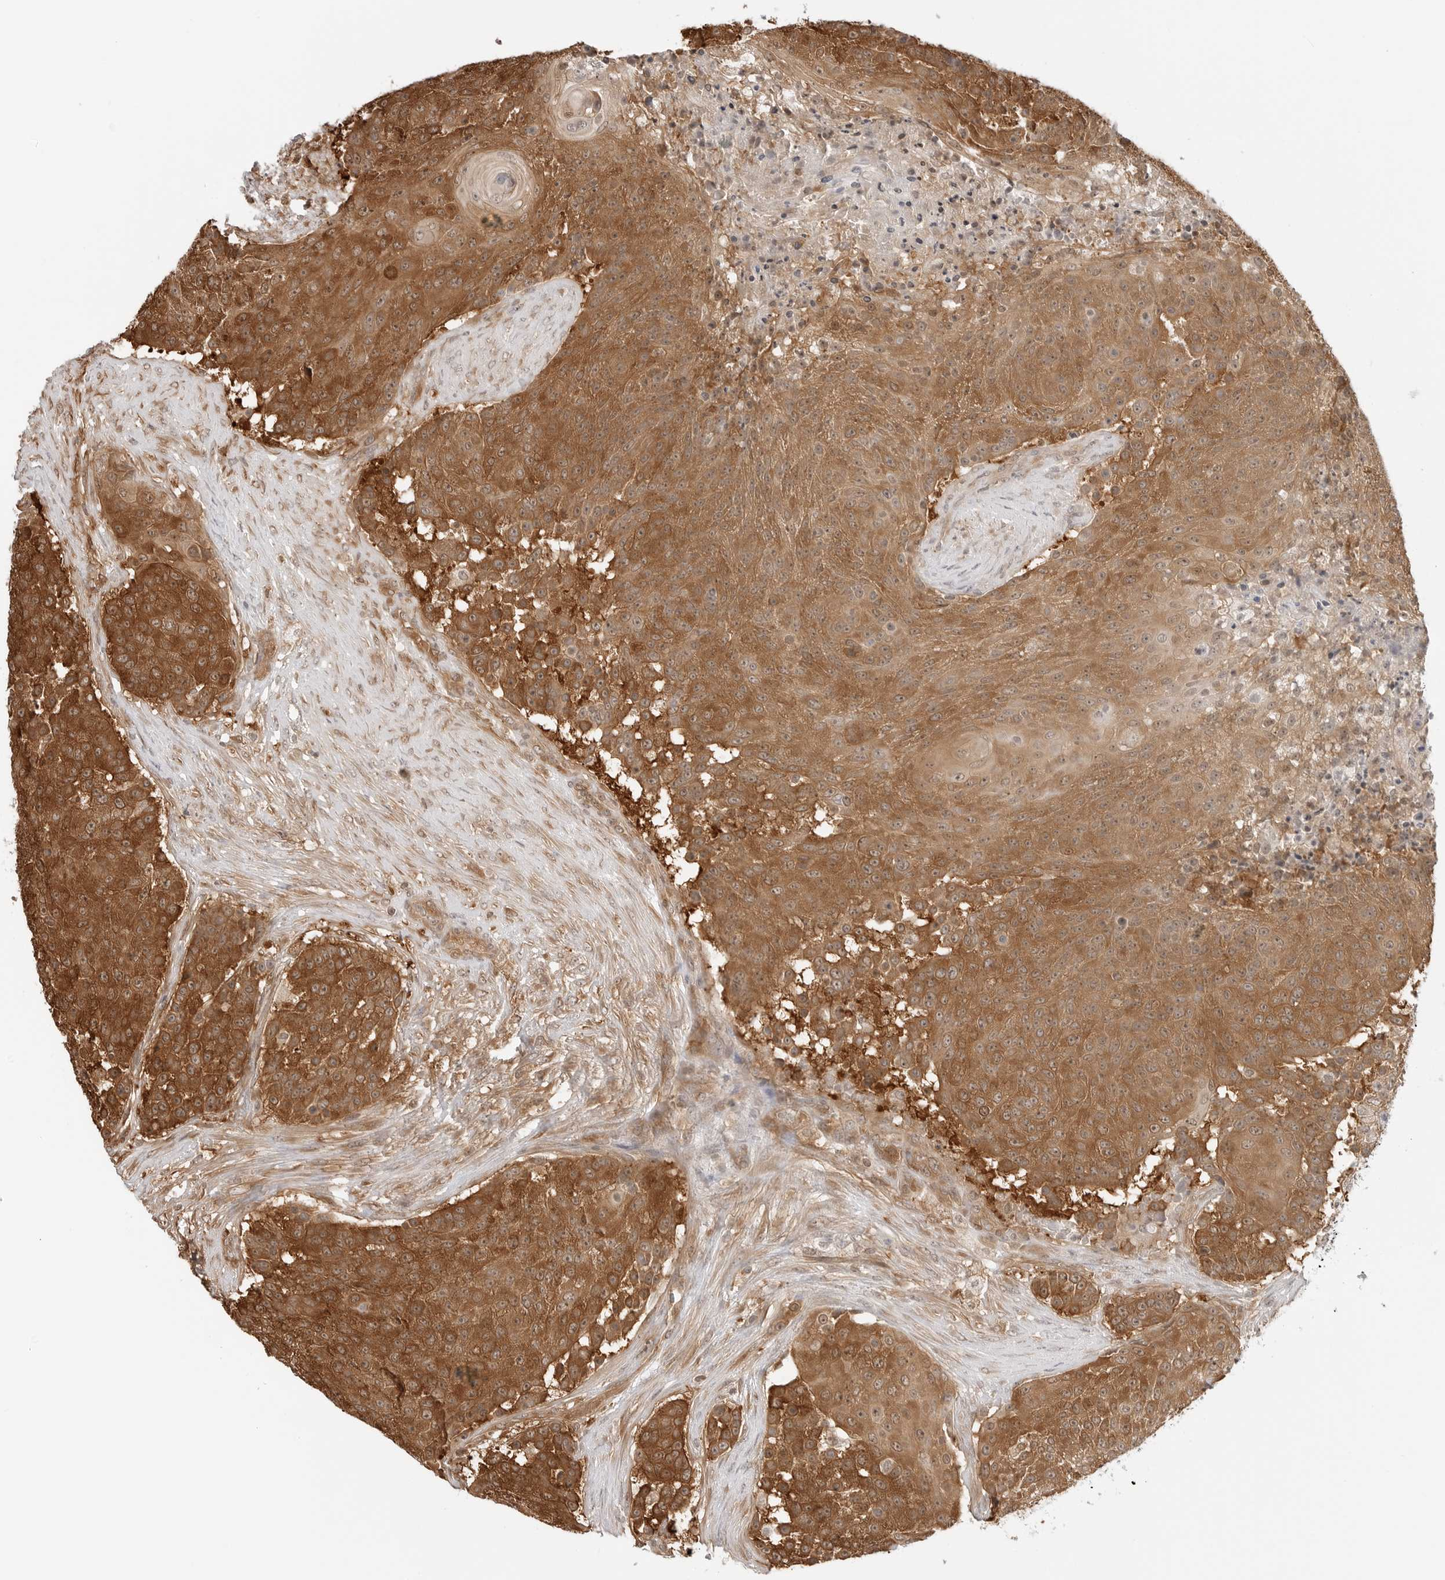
{"staining": {"intensity": "strong", "quantity": ">75%", "location": "cytoplasmic/membranous"}, "tissue": "urothelial cancer", "cell_type": "Tumor cells", "image_type": "cancer", "snomed": [{"axis": "morphology", "description": "Urothelial carcinoma, High grade"}, {"axis": "topography", "description": "Urinary bladder"}], "caption": "Tumor cells reveal high levels of strong cytoplasmic/membranous expression in approximately >75% of cells in human high-grade urothelial carcinoma.", "gene": "NUDC", "patient": {"sex": "female", "age": 63}}